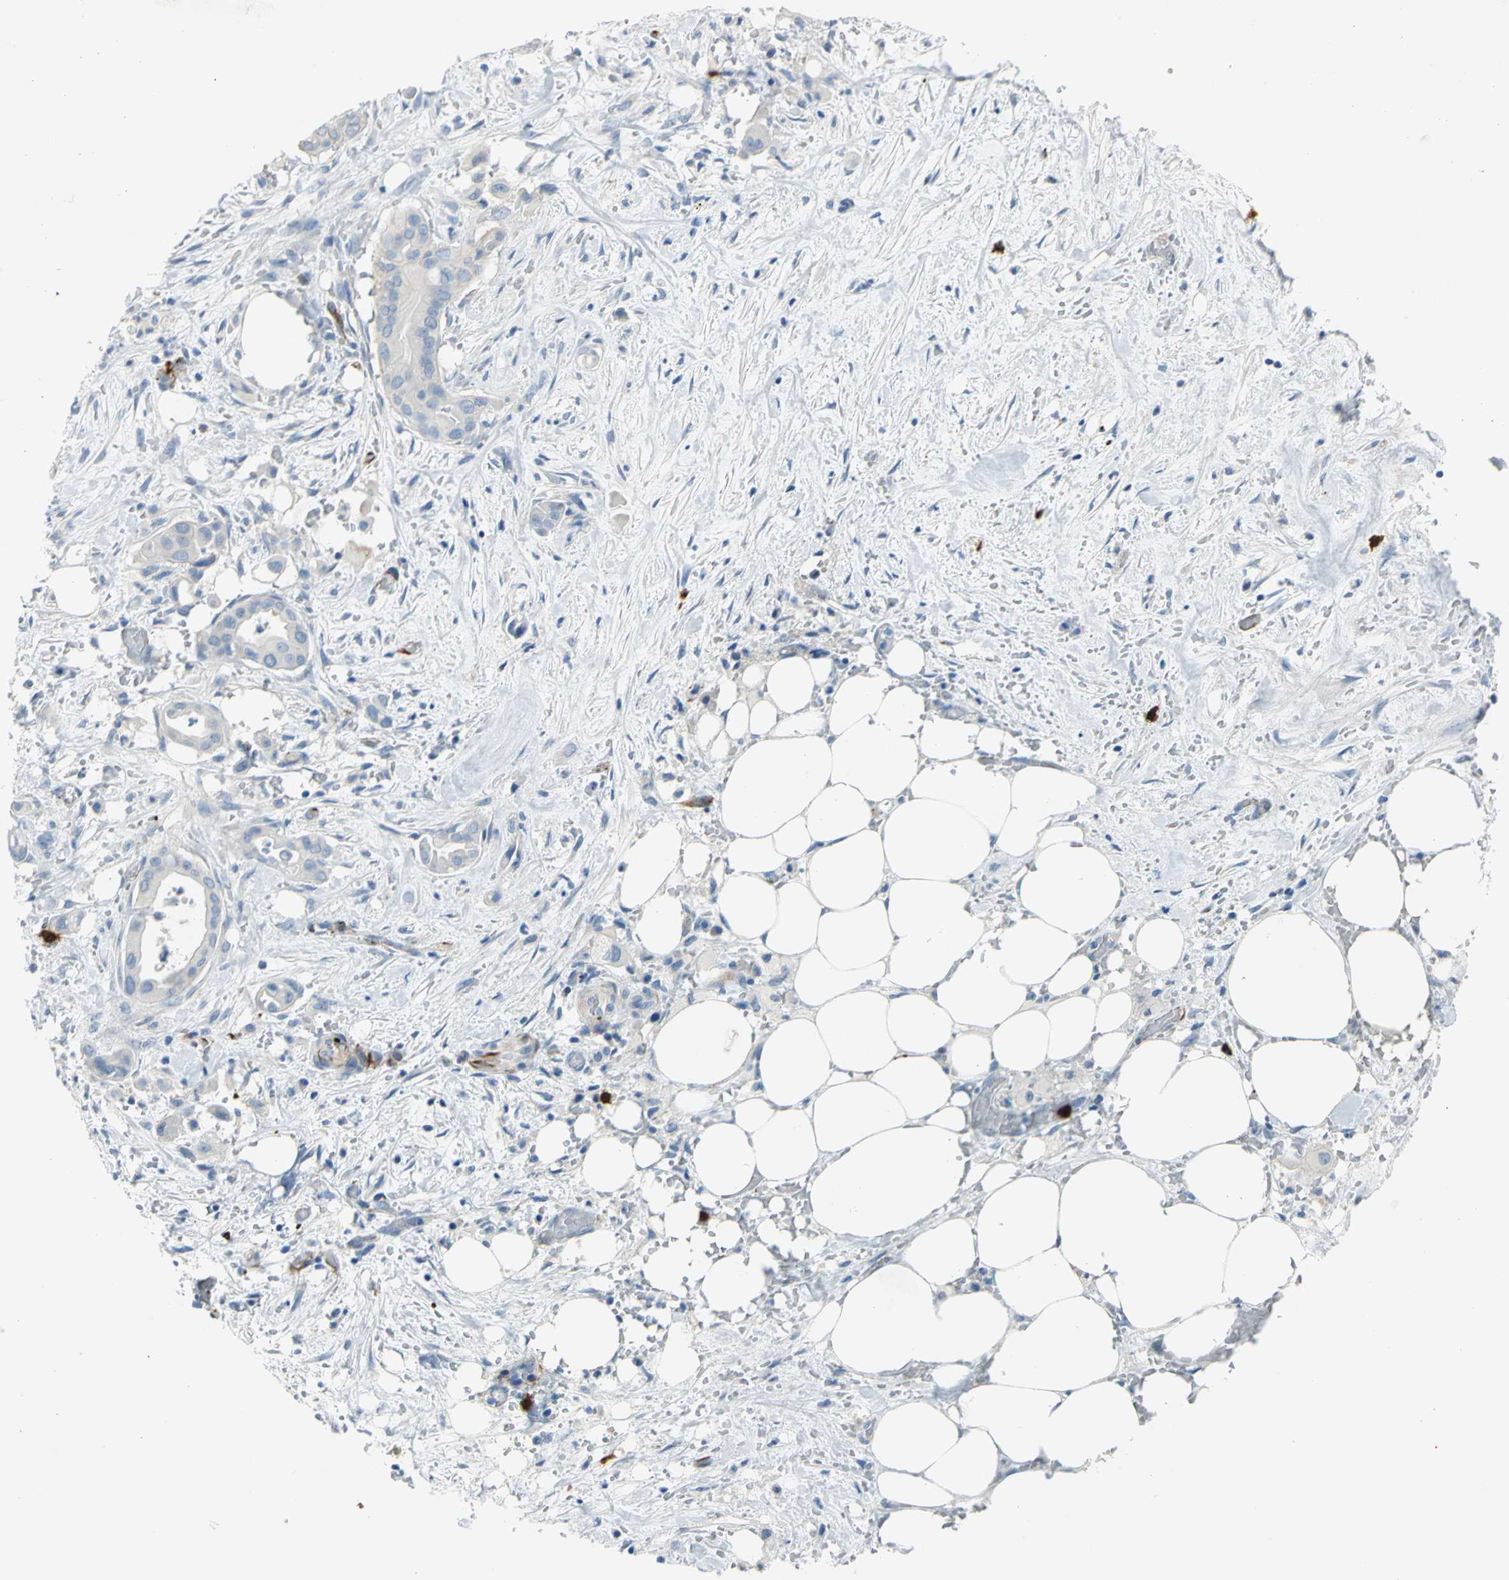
{"staining": {"intensity": "weak", "quantity": "25%-75%", "location": "cytoplasmic/membranous"}, "tissue": "liver cancer", "cell_type": "Tumor cells", "image_type": "cancer", "snomed": [{"axis": "morphology", "description": "Cholangiocarcinoma"}, {"axis": "topography", "description": "Liver"}], "caption": "Tumor cells exhibit weak cytoplasmic/membranous staining in about 25%-75% of cells in liver cancer.", "gene": "ALOX15", "patient": {"sex": "female", "age": 68}}